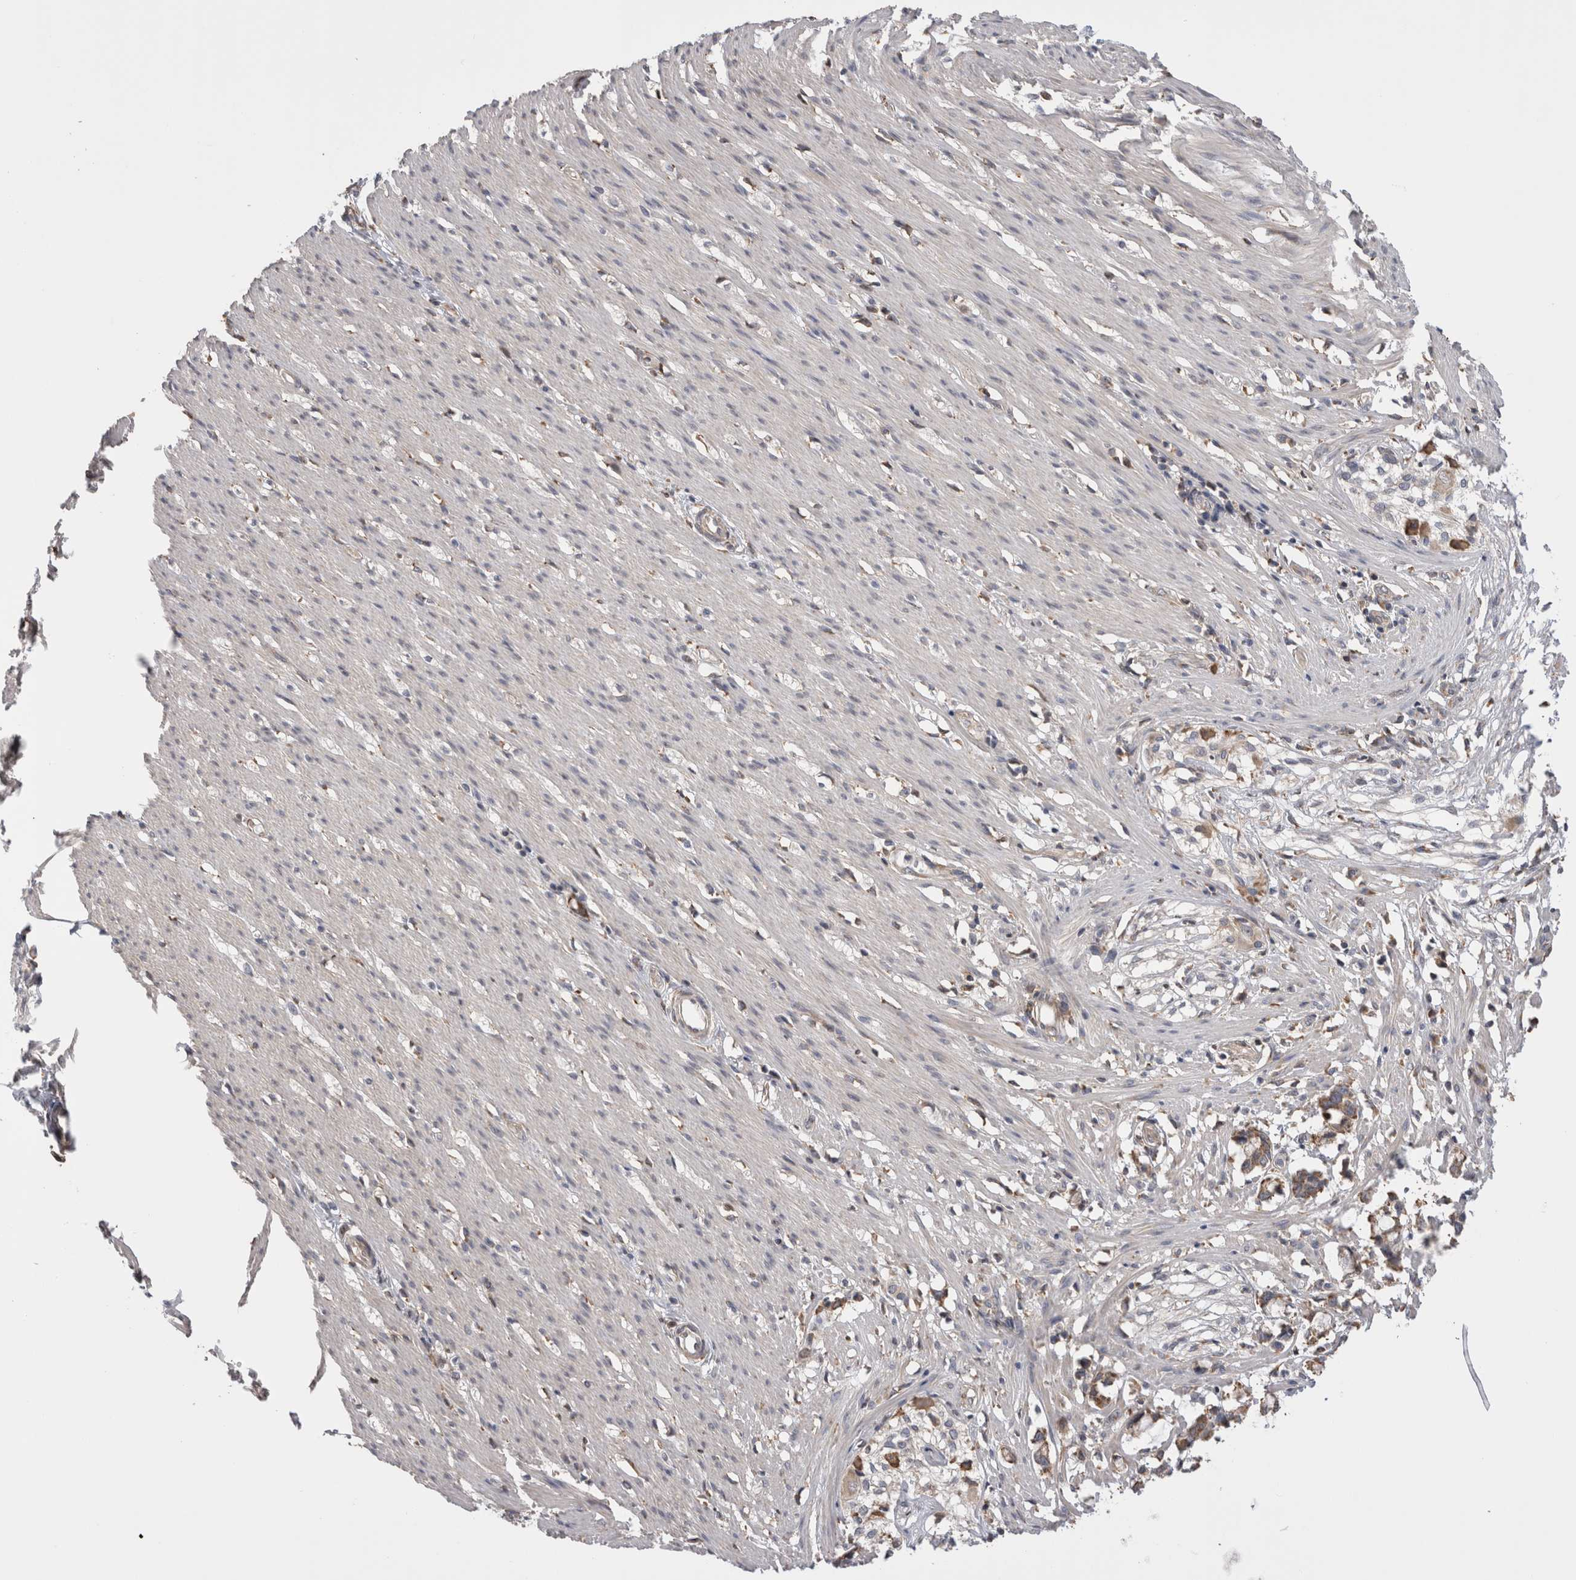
{"staining": {"intensity": "weak", "quantity": "25%-75%", "location": "cytoplasmic/membranous"}, "tissue": "smooth muscle", "cell_type": "Smooth muscle cells", "image_type": "normal", "snomed": [{"axis": "morphology", "description": "Normal tissue, NOS"}, {"axis": "morphology", "description": "Adenocarcinoma, NOS"}, {"axis": "topography", "description": "Smooth muscle"}, {"axis": "topography", "description": "Colon"}], "caption": "Normal smooth muscle shows weak cytoplasmic/membranous positivity in approximately 25%-75% of smooth muscle cells, visualized by immunohistochemistry. The protein of interest is shown in brown color, while the nuclei are stained blue.", "gene": "SMAP2", "patient": {"sex": "male", "age": 14}}